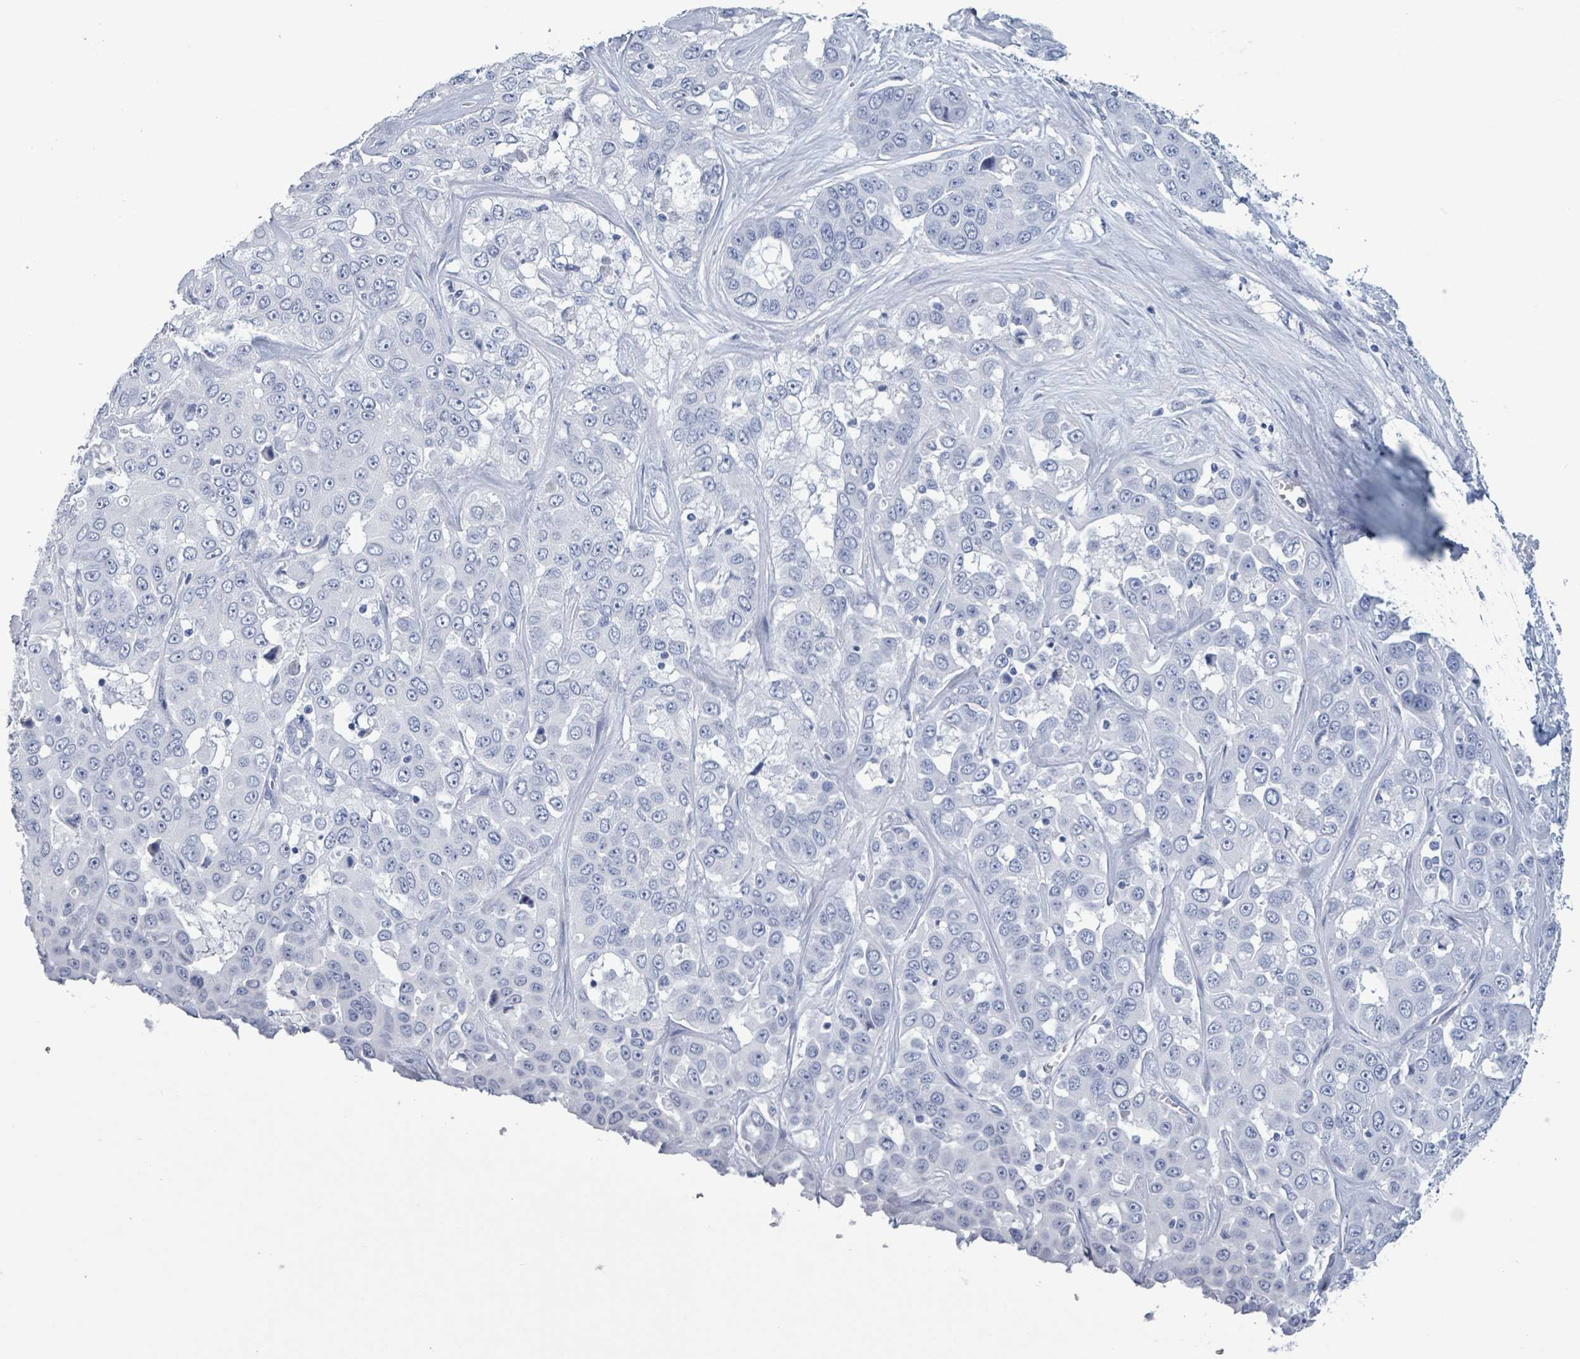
{"staining": {"intensity": "negative", "quantity": "none", "location": "none"}, "tissue": "liver cancer", "cell_type": "Tumor cells", "image_type": "cancer", "snomed": [{"axis": "morphology", "description": "Cholangiocarcinoma"}, {"axis": "topography", "description": "Liver"}], "caption": "A micrograph of human liver cancer is negative for staining in tumor cells.", "gene": "NKX2-1", "patient": {"sex": "female", "age": 52}}